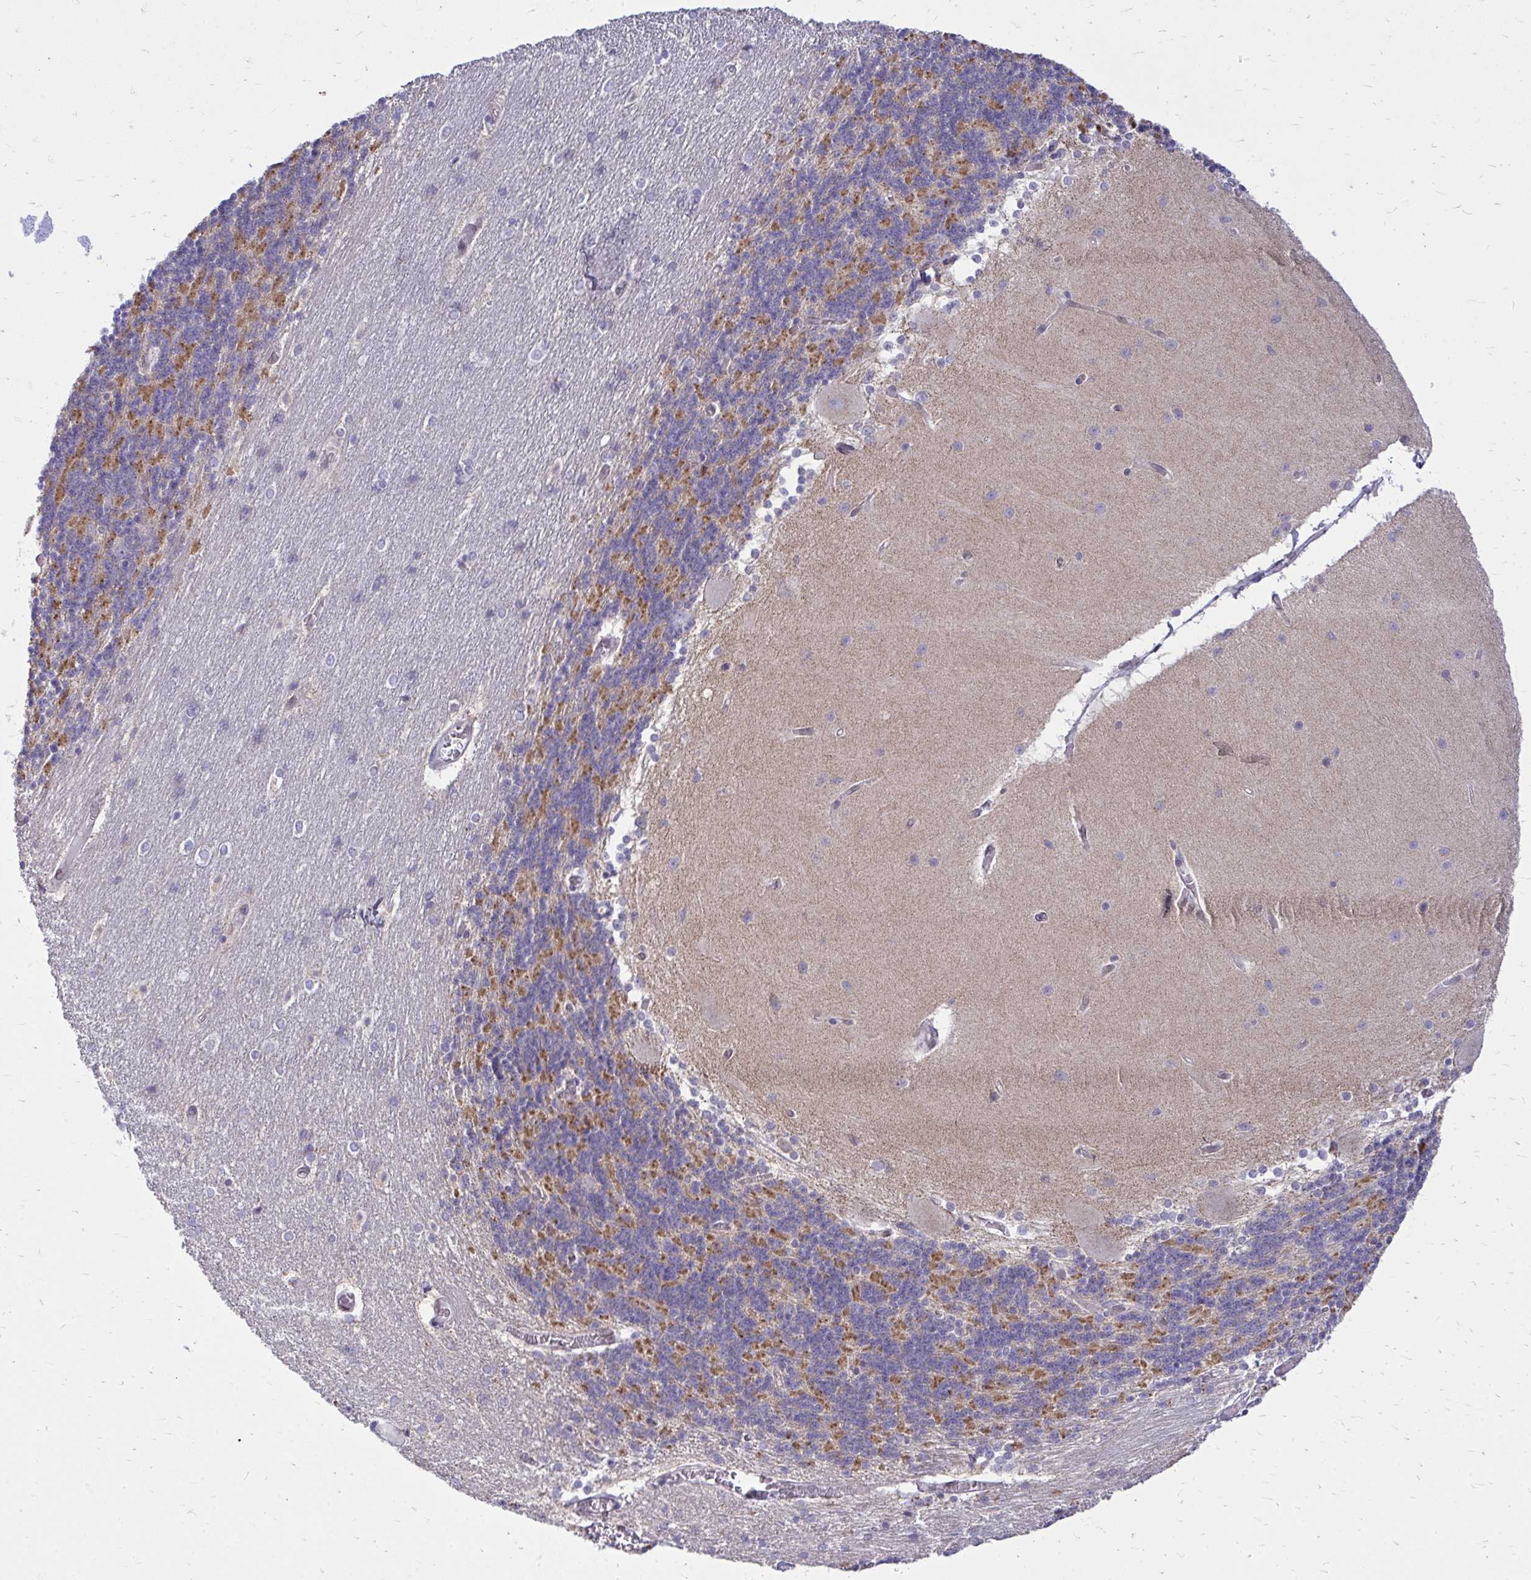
{"staining": {"intensity": "moderate", "quantity": "25%-75%", "location": "cytoplasmic/membranous"}, "tissue": "cerebellum", "cell_type": "Cells in granular layer", "image_type": "normal", "snomed": [{"axis": "morphology", "description": "Normal tissue, NOS"}, {"axis": "topography", "description": "Cerebellum"}], "caption": "Protein analysis of benign cerebellum displays moderate cytoplasmic/membranous staining in about 25%-75% of cells in granular layer. (DAB IHC, brown staining for protein, blue staining for nuclei).", "gene": "RPS6KA2", "patient": {"sex": "female", "age": 54}}